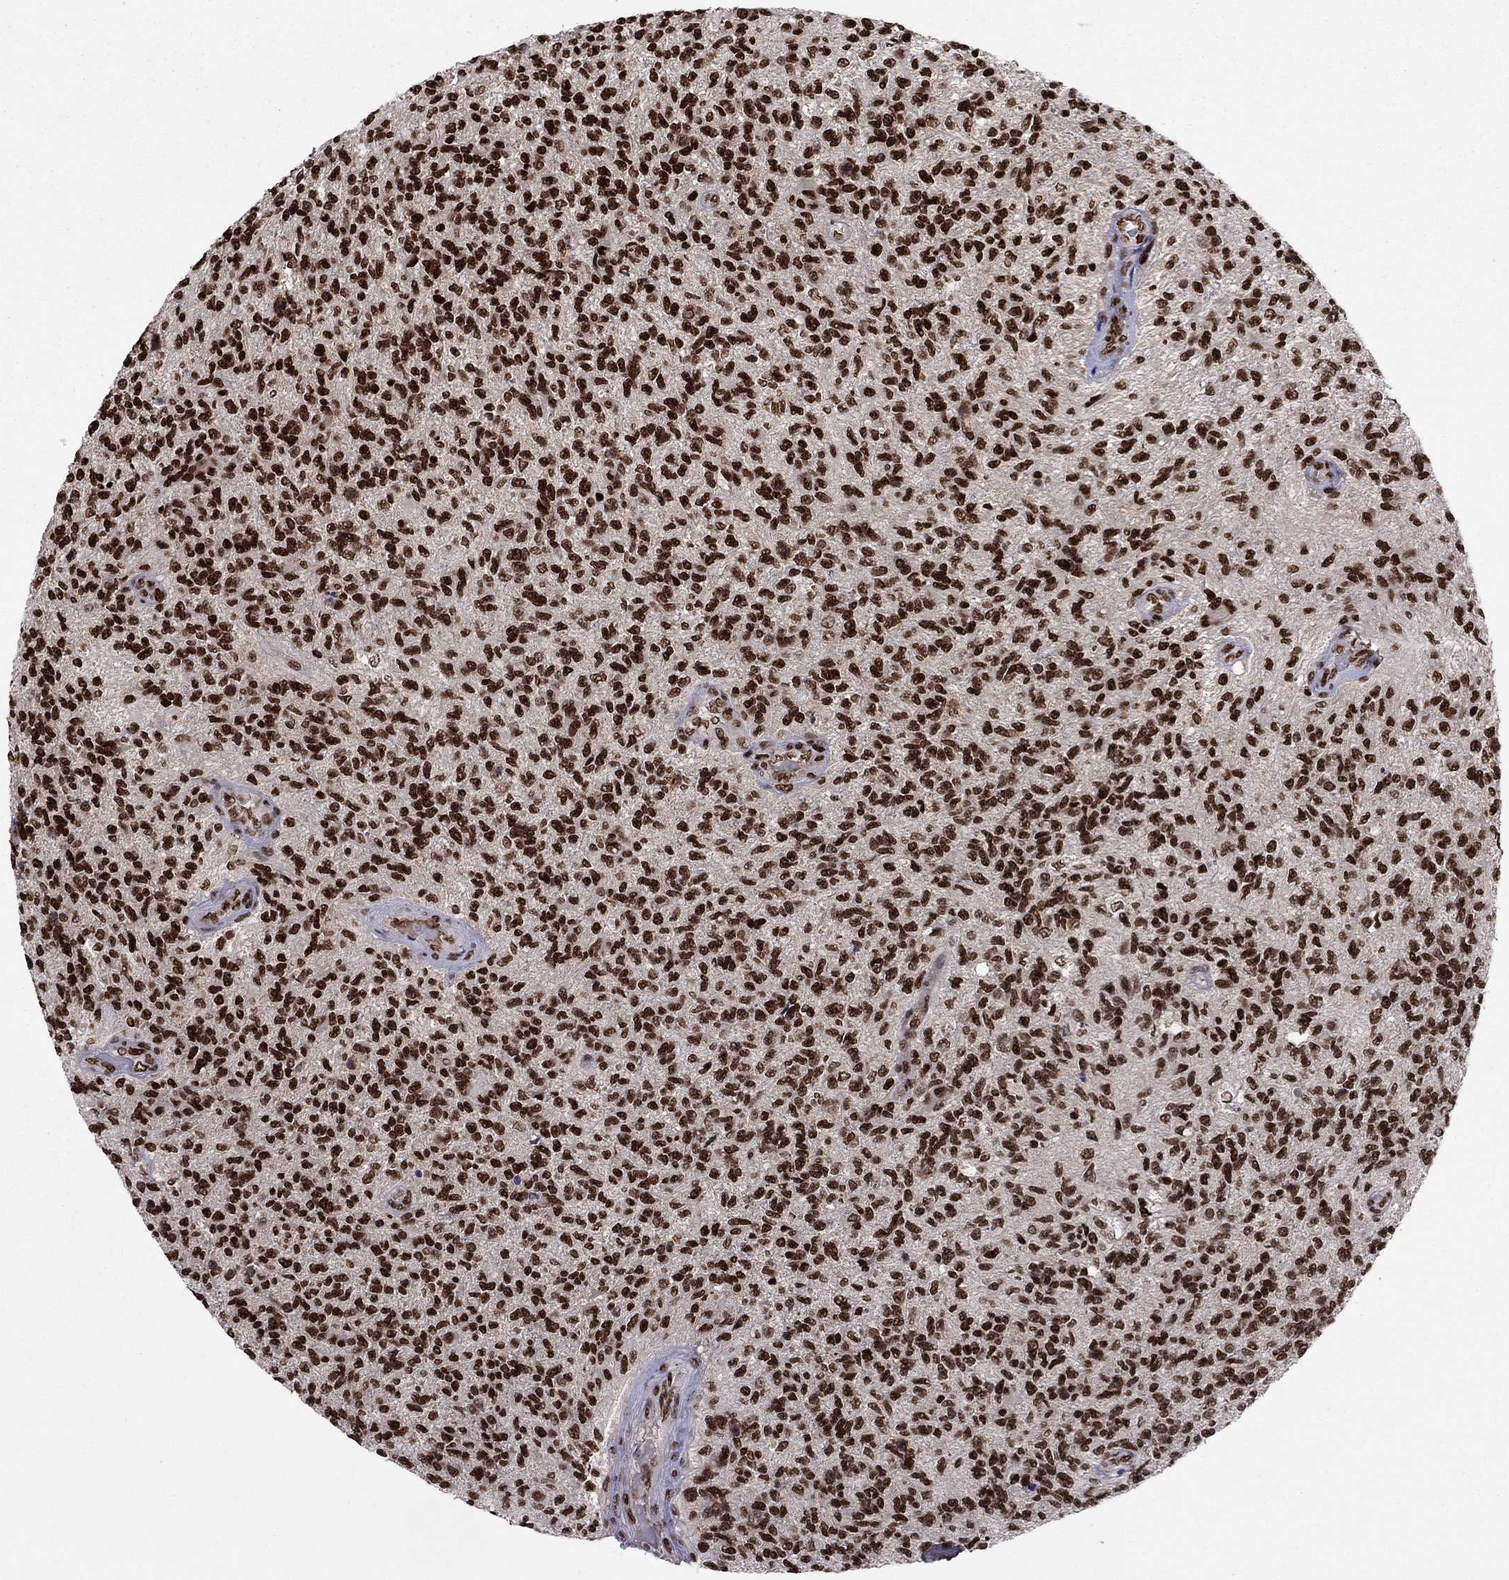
{"staining": {"intensity": "strong", "quantity": ">75%", "location": "nuclear"}, "tissue": "glioma", "cell_type": "Tumor cells", "image_type": "cancer", "snomed": [{"axis": "morphology", "description": "Glioma, malignant, High grade"}, {"axis": "topography", "description": "Brain"}], "caption": "This is a photomicrograph of IHC staining of glioma, which shows strong expression in the nuclear of tumor cells.", "gene": "USP54", "patient": {"sex": "male", "age": 56}}